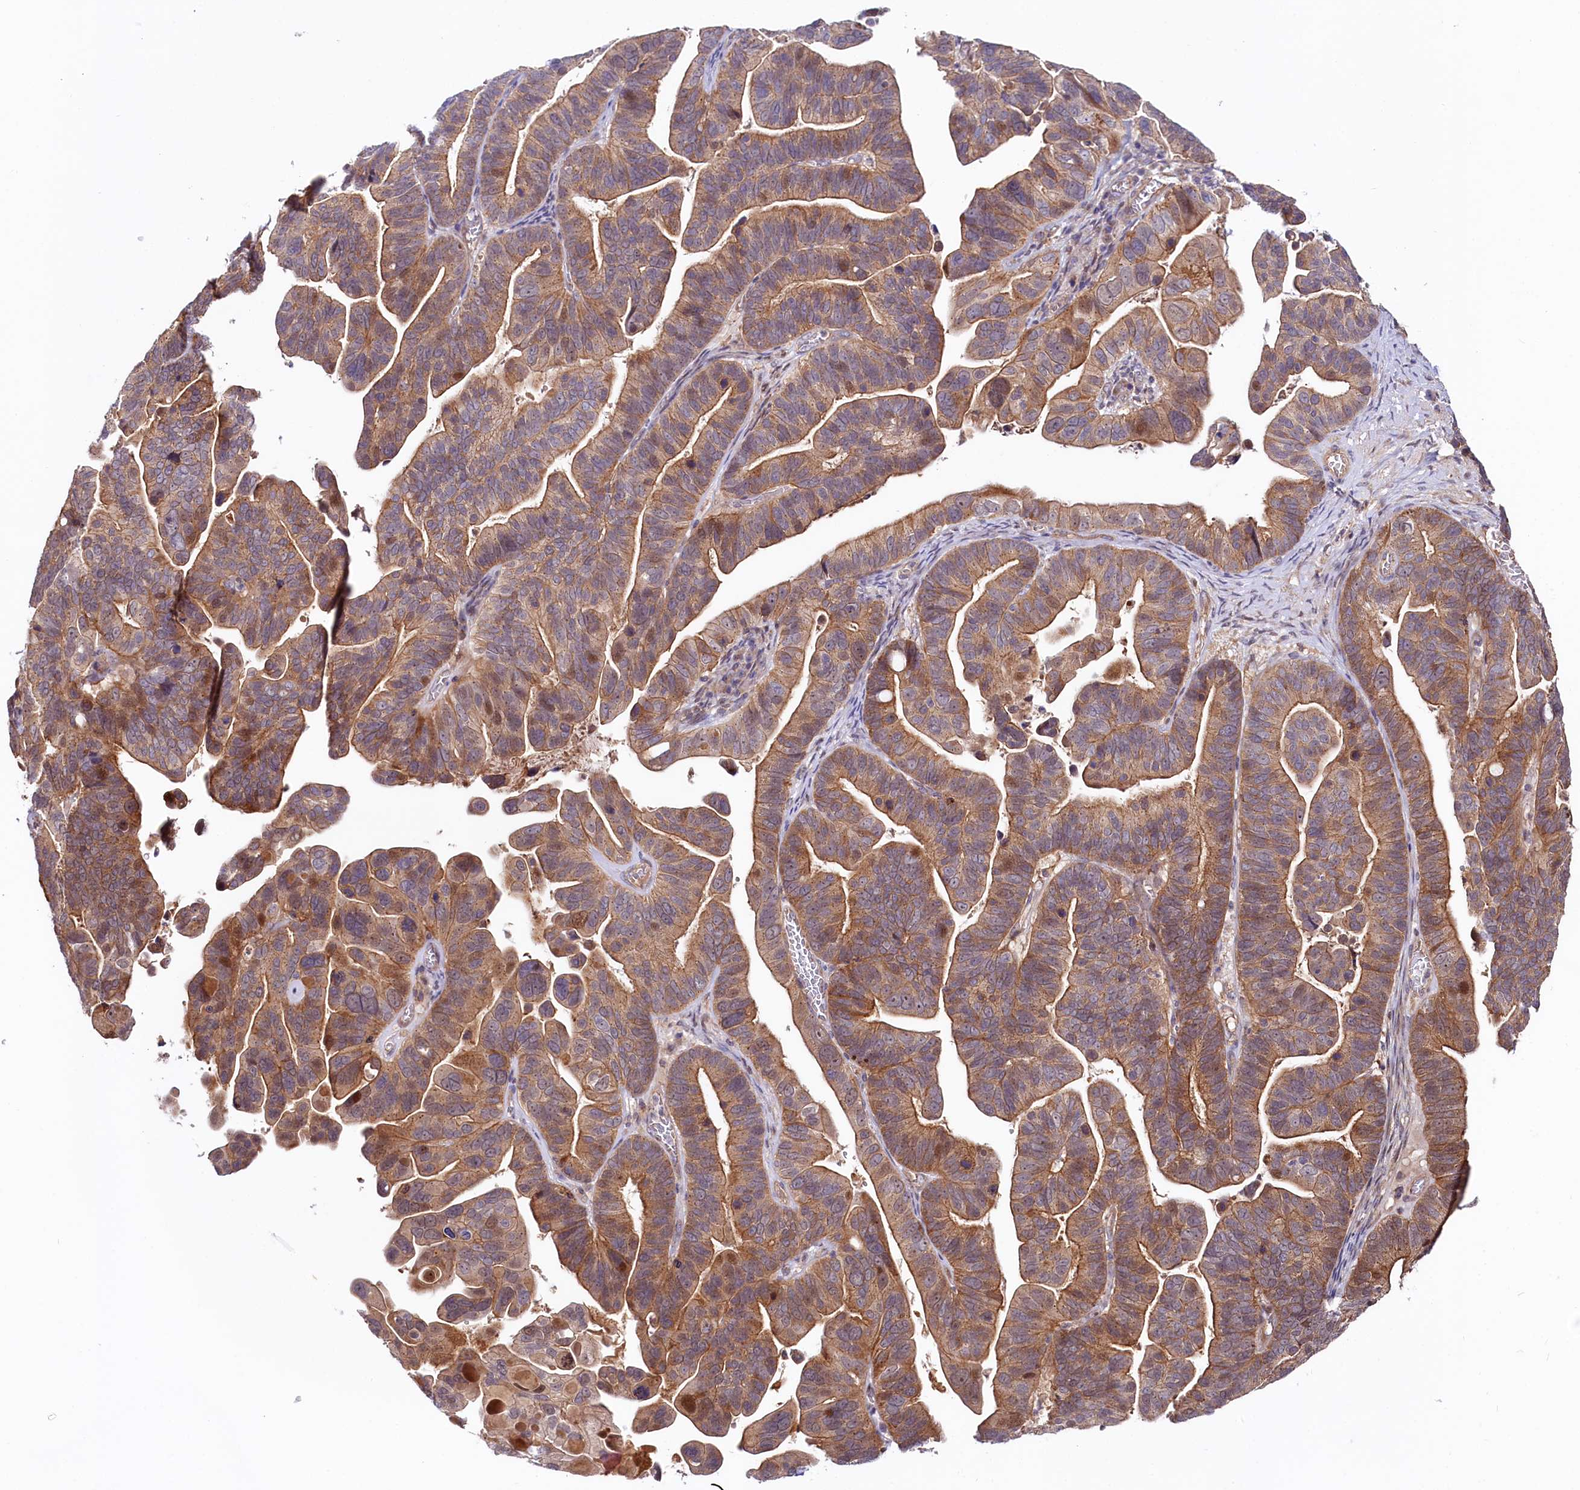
{"staining": {"intensity": "moderate", "quantity": ">75%", "location": "cytoplasmic/membranous"}, "tissue": "ovarian cancer", "cell_type": "Tumor cells", "image_type": "cancer", "snomed": [{"axis": "morphology", "description": "Cystadenocarcinoma, serous, NOS"}, {"axis": "topography", "description": "Ovary"}], "caption": "High-magnification brightfield microscopy of serous cystadenocarcinoma (ovarian) stained with DAB (3,3'-diaminobenzidine) (brown) and counterstained with hematoxylin (blue). tumor cells exhibit moderate cytoplasmic/membranous positivity is identified in approximately>75% of cells.", "gene": "NEDD1", "patient": {"sex": "female", "age": 56}}